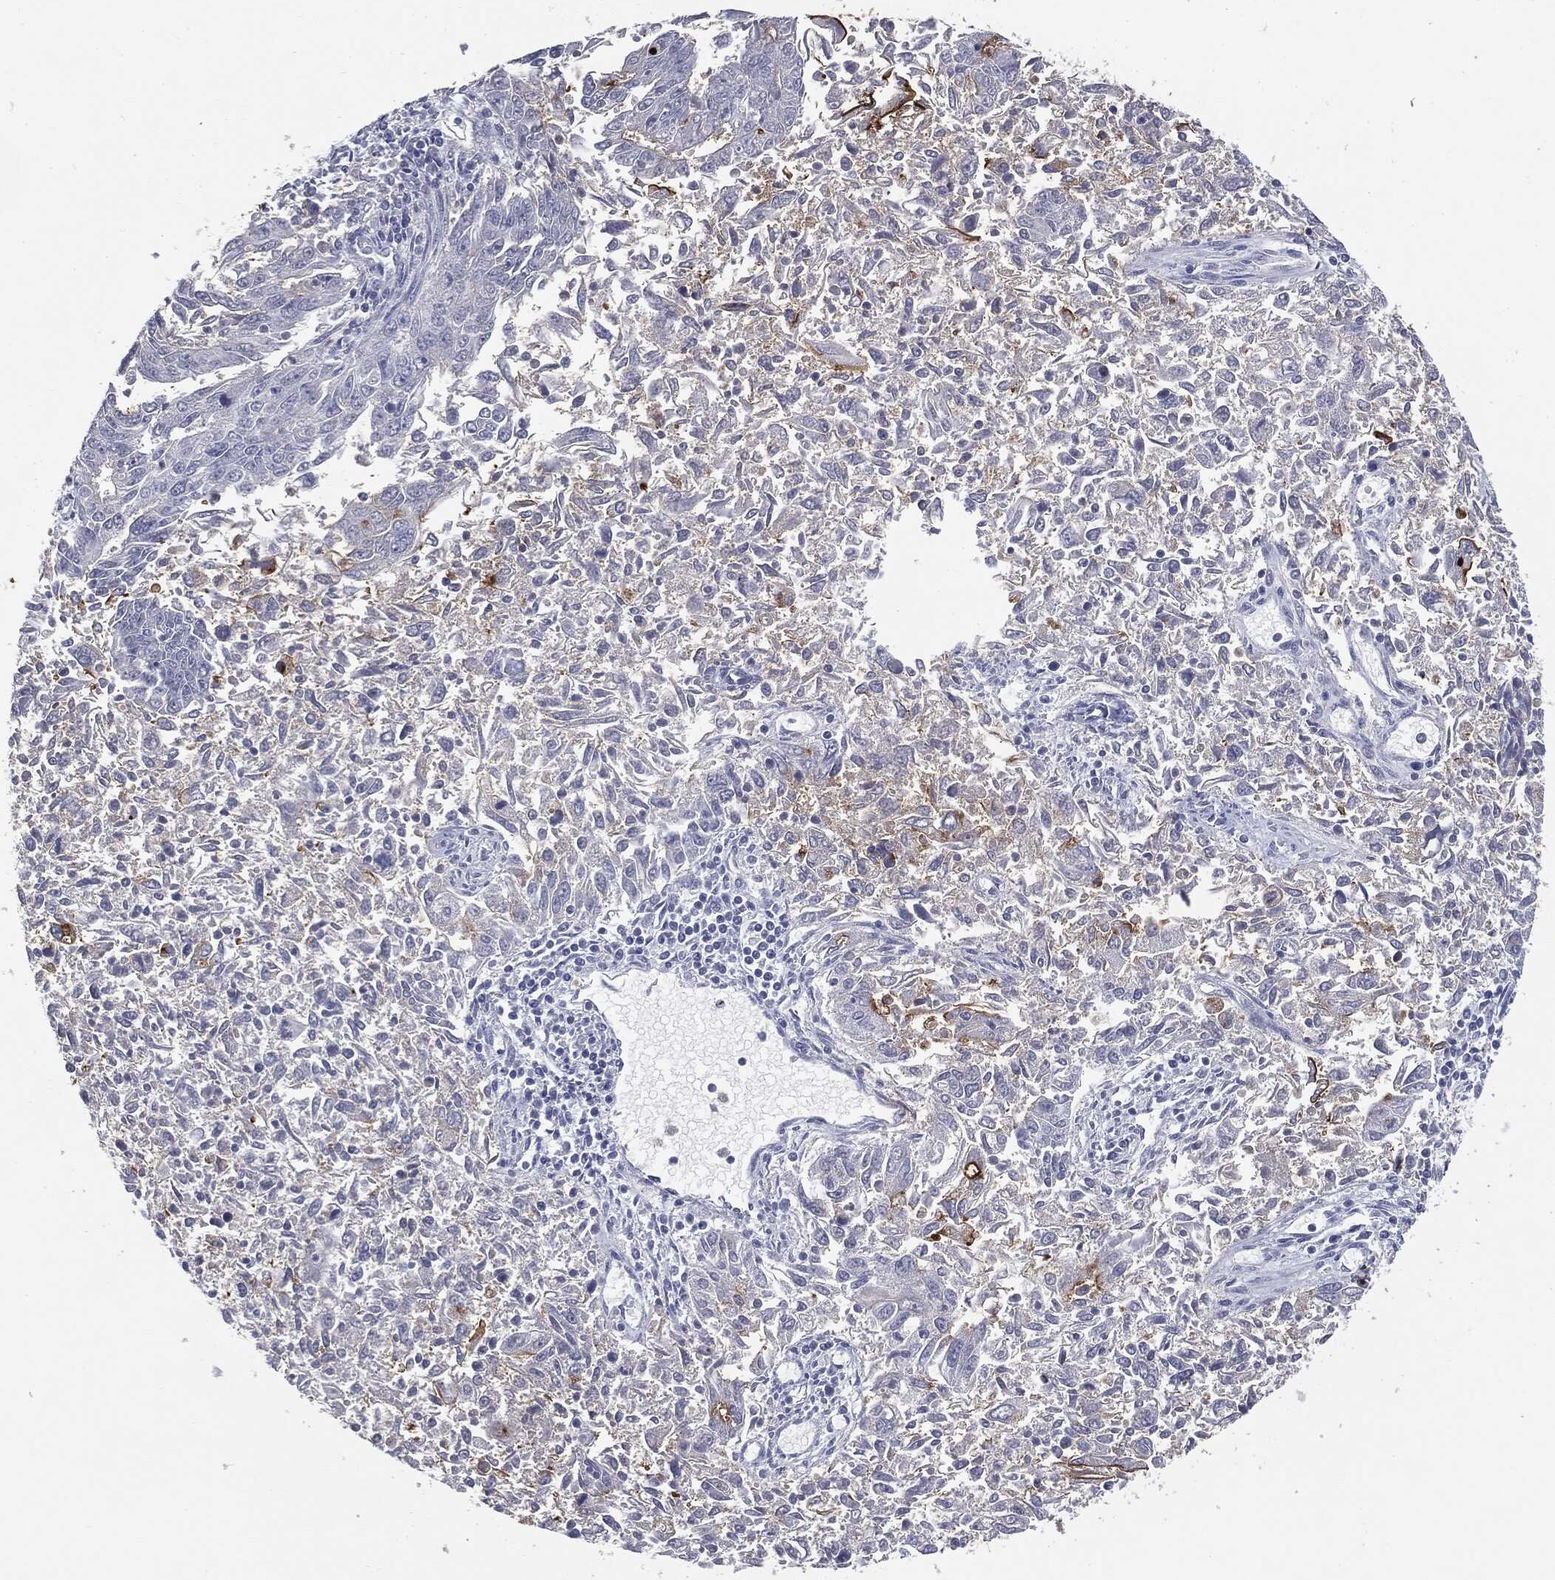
{"staining": {"intensity": "negative", "quantity": "none", "location": "none"}, "tissue": "endometrial cancer", "cell_type": "Tumor cells", "image_type": "cancer", "snomed": [{"axis": "morphology", "description": "Adenocarcinoma, NOS"}, {"axis": "topography", "description": "Endometrium"}], "caption": "An immunohistochemistry (IHC) image of adenocarcinoma (endometrial) is shown. There is no staining in tumor cells of adenocarcinoma (endometrial). Brightfield microscopy of IHC stained with DAB (3,3'-diaminobenzidine) (brown) and hematoxylin (blue), captured at high magnification.", "gene": "MUC1", "patient": {"sex": "female", "age": 42}}